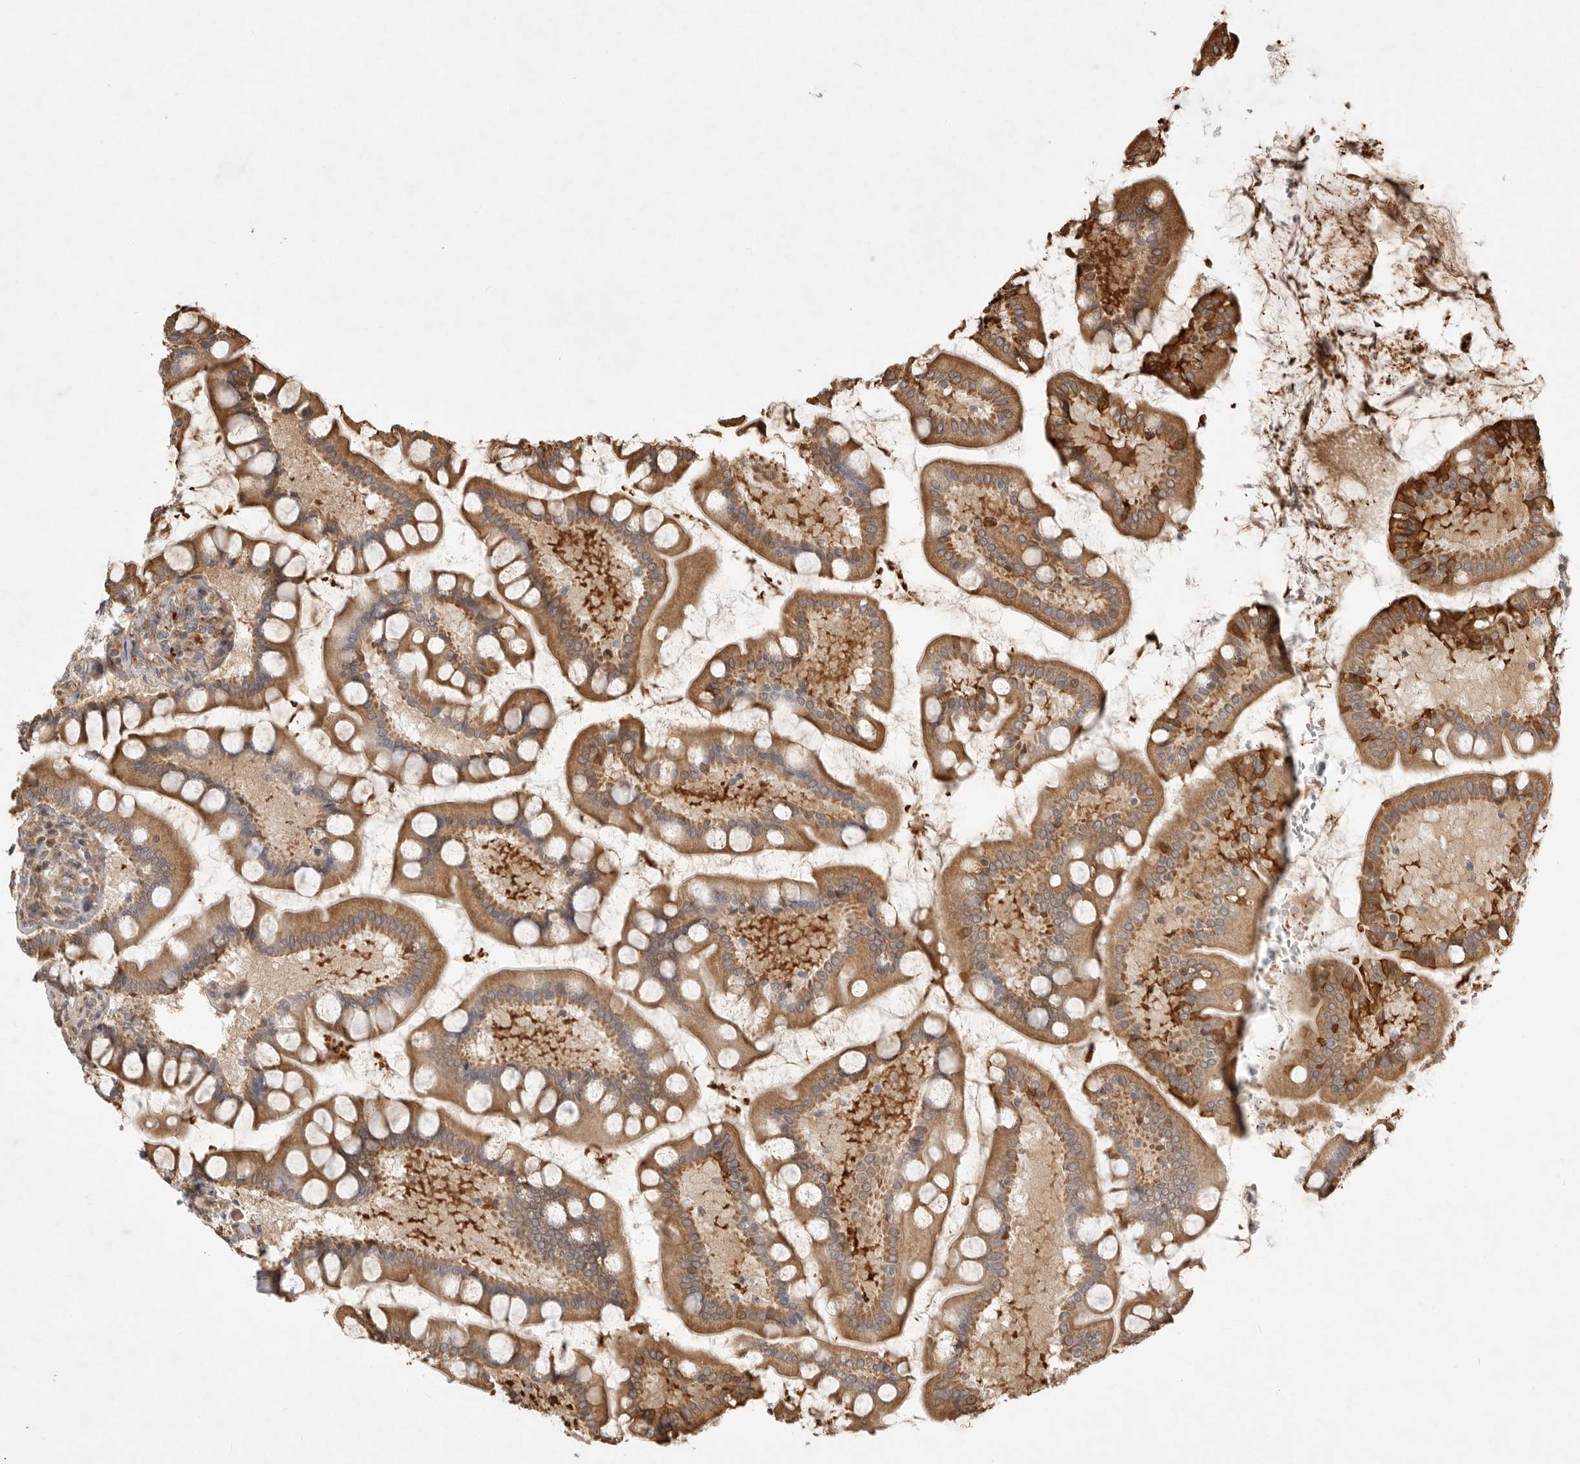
{"staining": {"intensity": "moderate", "quantity": ">75%", "location": "cytoplasmic/membranous"}, "tissue": "small intestine", "cell_type": "Glandular cells", "image_type": "normal", "snomed": [{"axis": "morphology", "description": "Normal tissue, NOS"}, {"axis": "topography", "description": "Small intestine"}], "caption": "This histopathology image exhibits unremarkable small intestine stained with IHC to label a protein in brown. The cytoplasmic/membranous of glandular cells show moderate positivity for the protein. Nuclei are counter-stained blue.", "gene": "DPH7", "patient": {"sex": "male", "age": 41}}